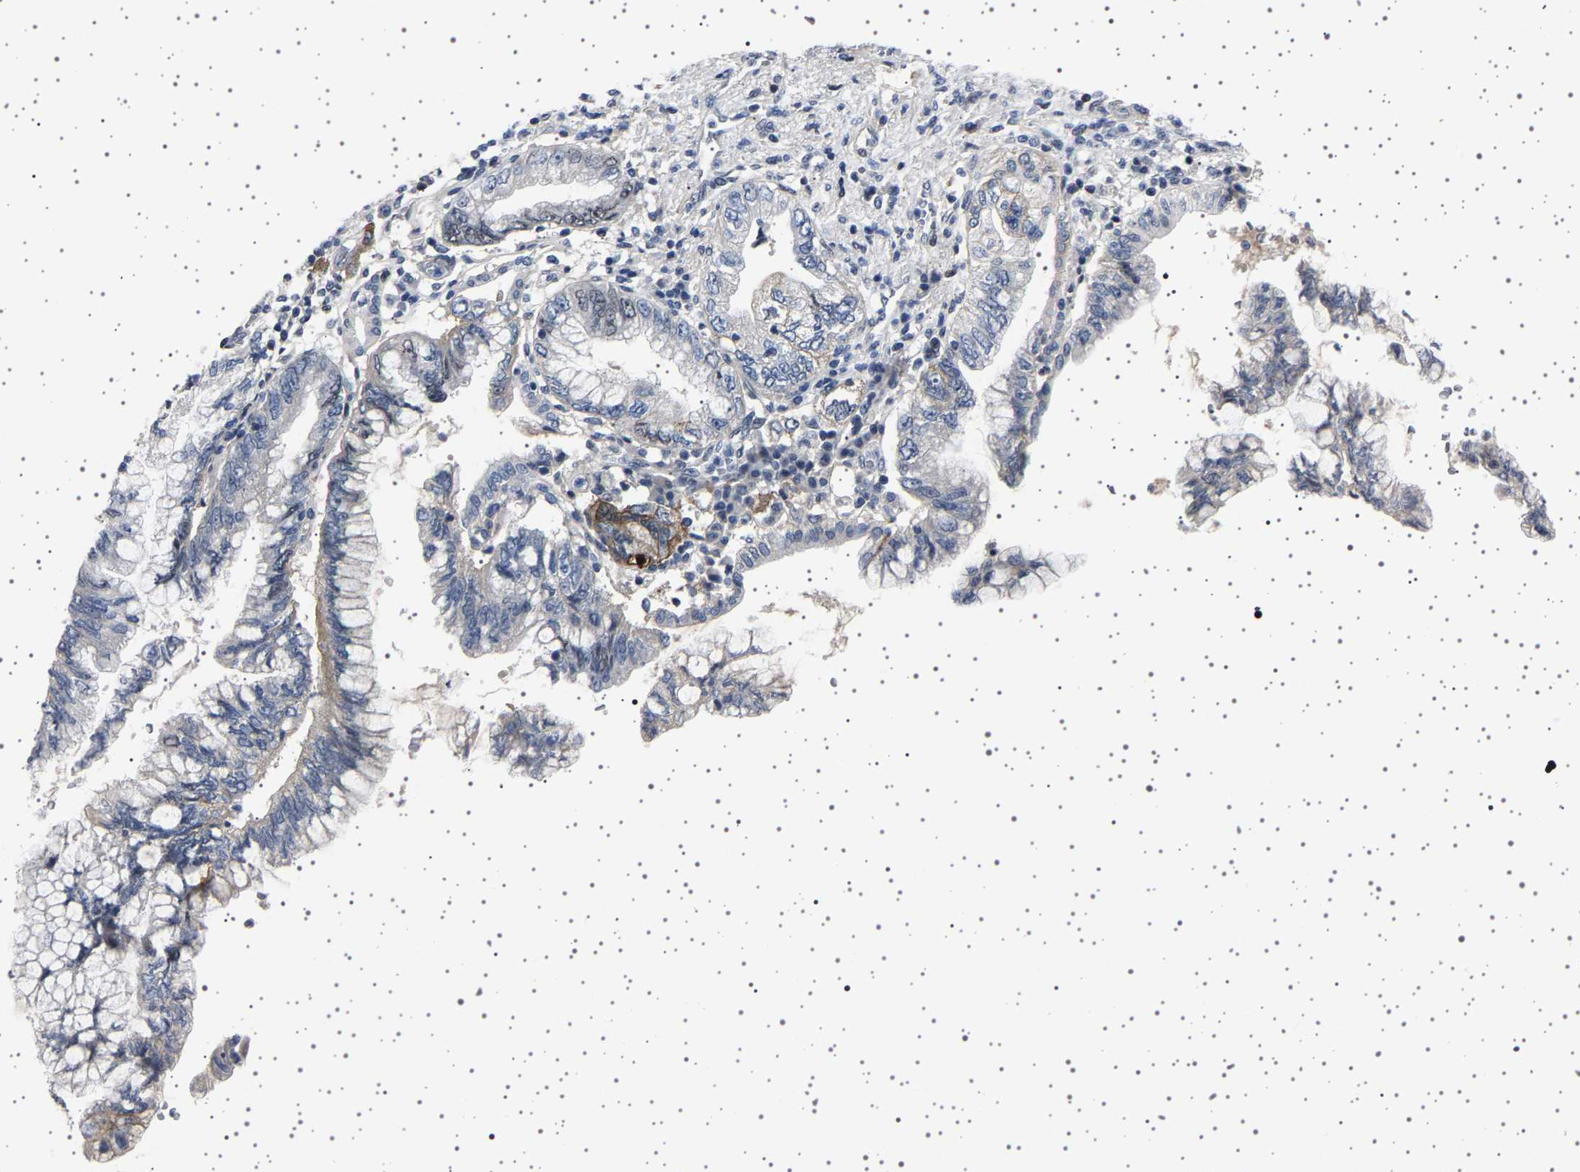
{"staining": {"intensity": "weak", "quantity": "<25%", "location": "cytoplasmic/membranous"}, "tissue": "pancreatic cancer", "cell_type": "Tumor cells", "image_type": "cancer", "snomed": [{"axis": "morphology", "description": "Adenocarcinoma, NOS"}, {"axis": "topography", "description": "Pancreas"}], "caption": "Tumor cells show no significant protein staining in pancreatic cancer (adenocarcinoma). (DAB (3,3'-diaminobenzidine) IHC, high magnification).", "gene": "PAK5", "patient": {"sex": "female", "age": 73}}